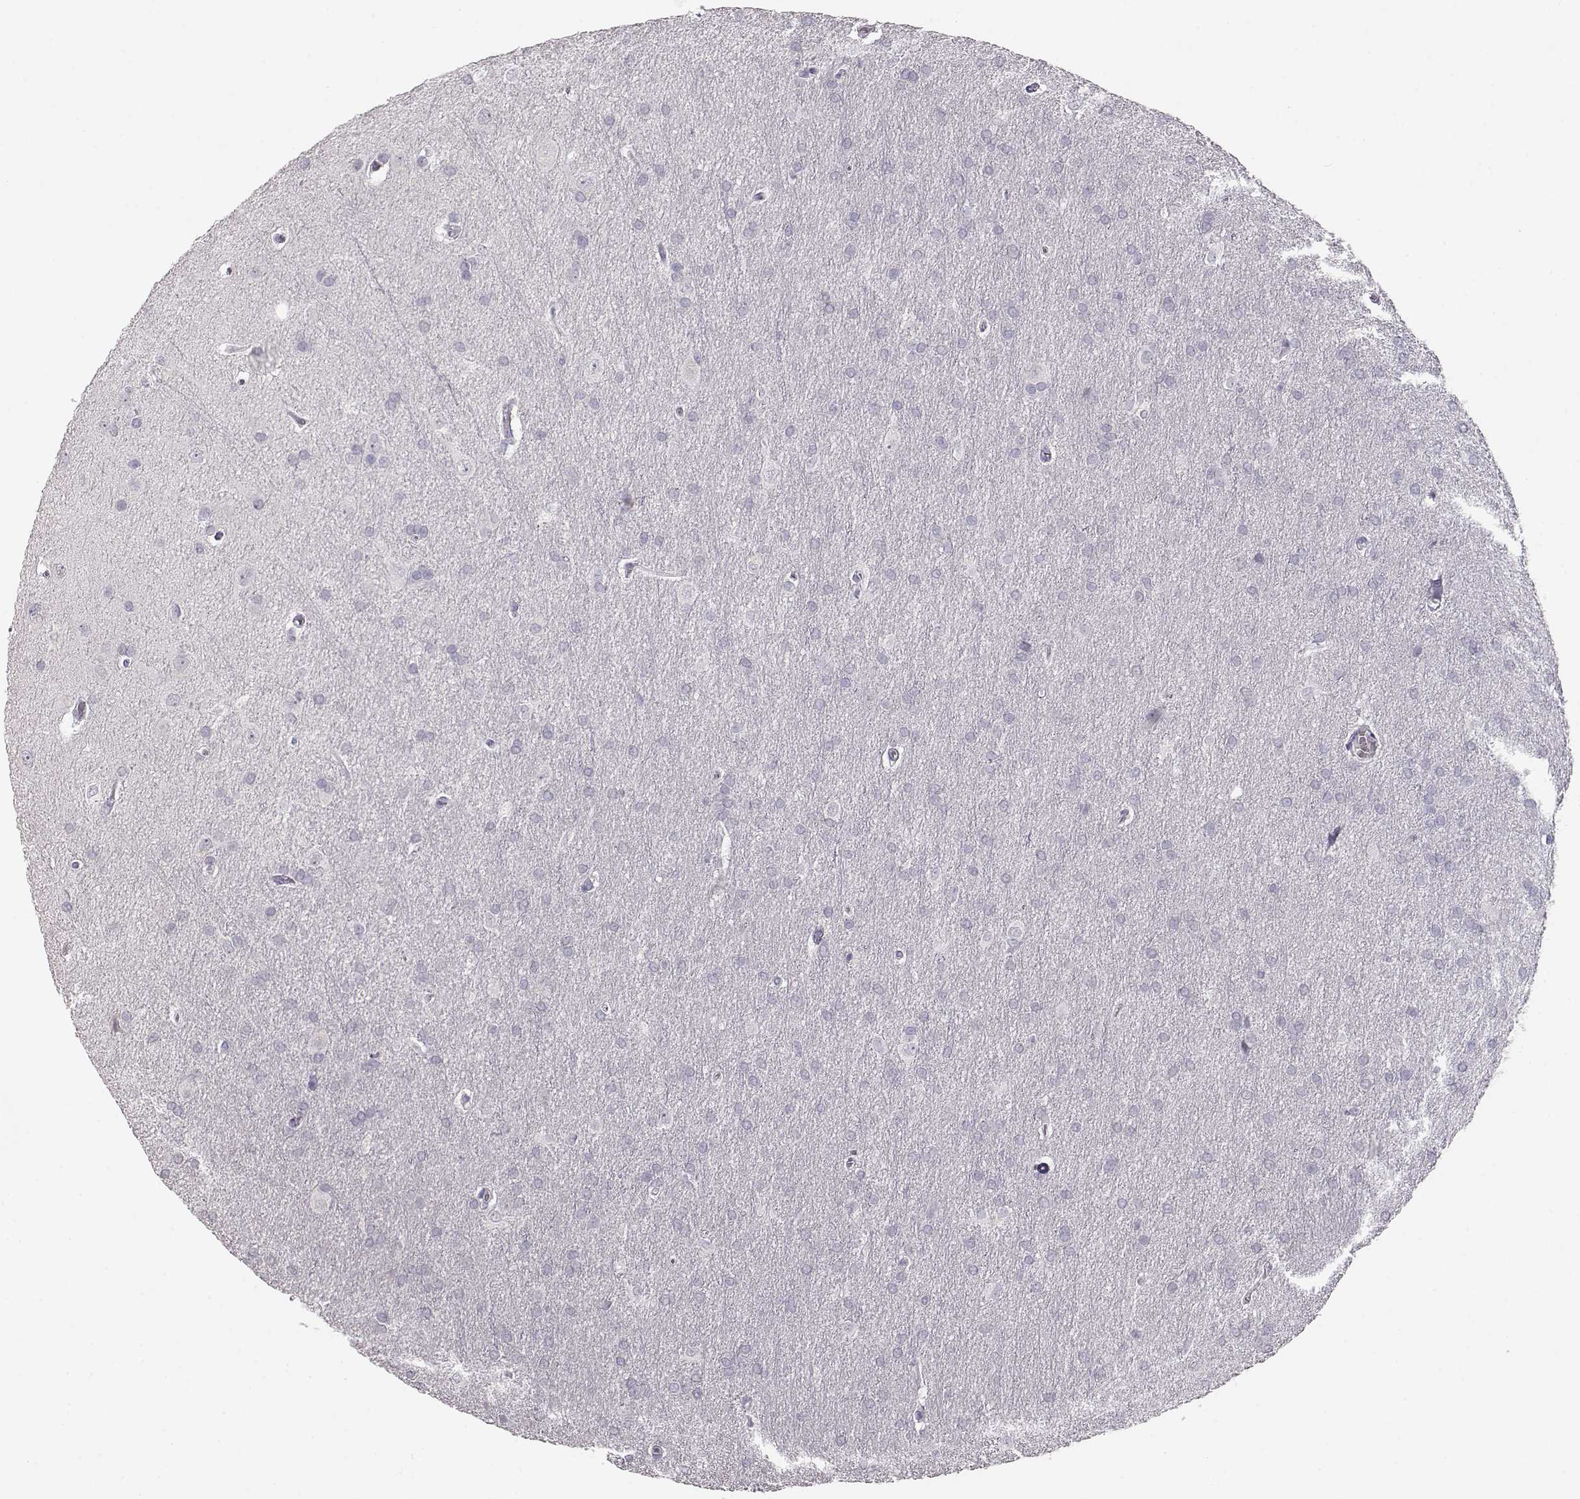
{"staining": {"intensity": "negative", "quantity": "none", "location": "none"}, "tissue": "glioma", "cell_type": "Tumor cells", "image_type": "cancer", "snomed": [{"axis": "morphology", "description": "Glioma, malignant, Low grade"}, {"axis": "topography", "description": "Brain"}], "caption": "Immunohistochemistry (IHC) photomicrograph of neoplastic tissue: human malignant low-grade glioma stained with DAB (3,3'-diaminobenzidine) shows no significant protein expression in tumor cells. The staining is performed using DAB brown chromogen with nuclei counter-stained in using hematoxylin.", "gene": "TKTL1", "patient": {"sex": "female", "age": 32}}